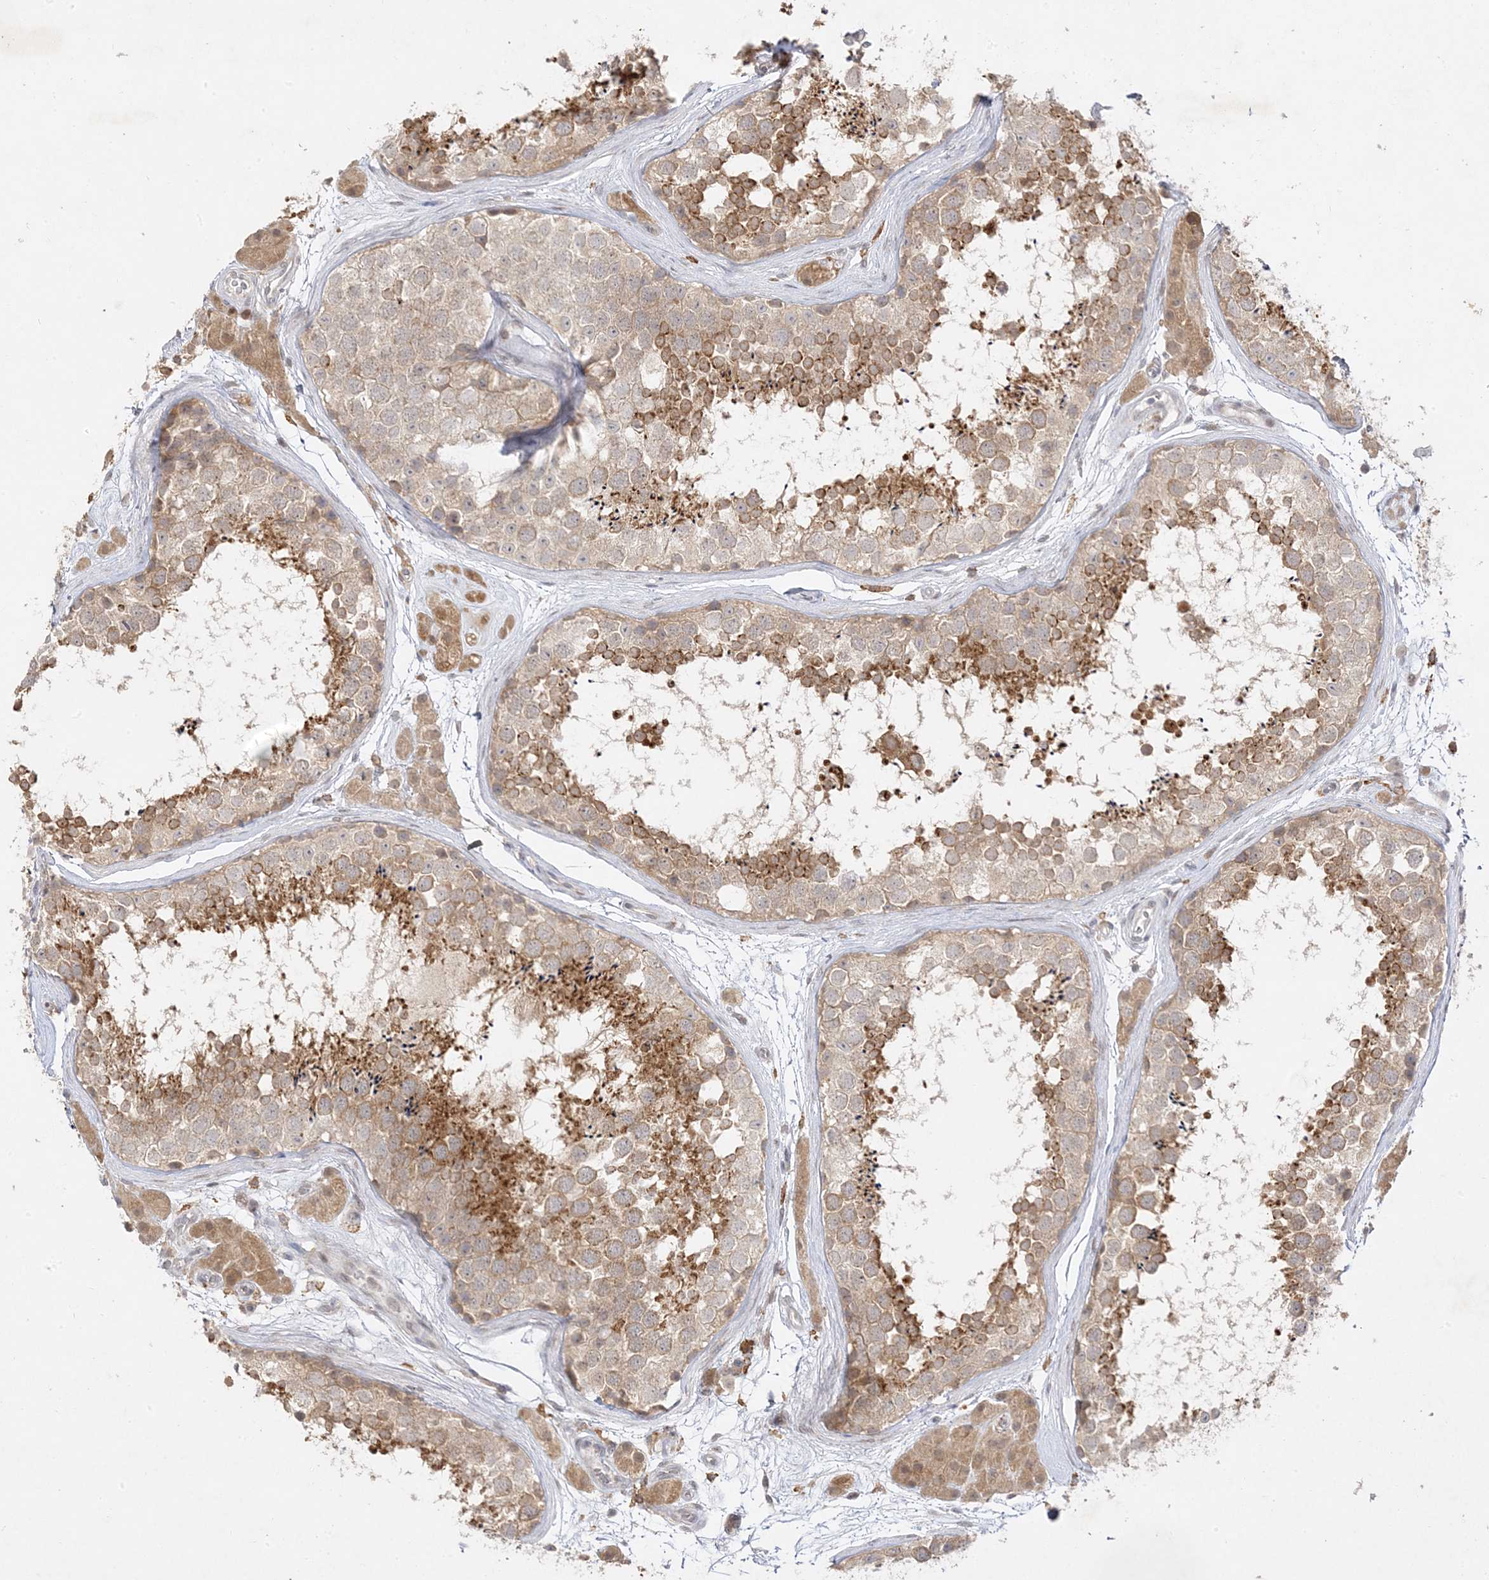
{"staining": {"intensity": "moderate", "quantity": ">75%", "location": "cytoplasmic/membranous"}, "tissue": "testis", "cell_type": "Cells in seminiferous ducts", "image_type": "normal", "snomed": [{"axis": "morphology", "description": "Normal tissue, NOS"}, {"axis": "topography", "description": "Testis"}], "caption": "Protein analysis of benign testis reveals moderate cytoplasmic/membranous staining in approximately >75% of cells in seminiferous ducts.", "gene": "C2CD2", "patient": {"sex": "male", "age": 56}}